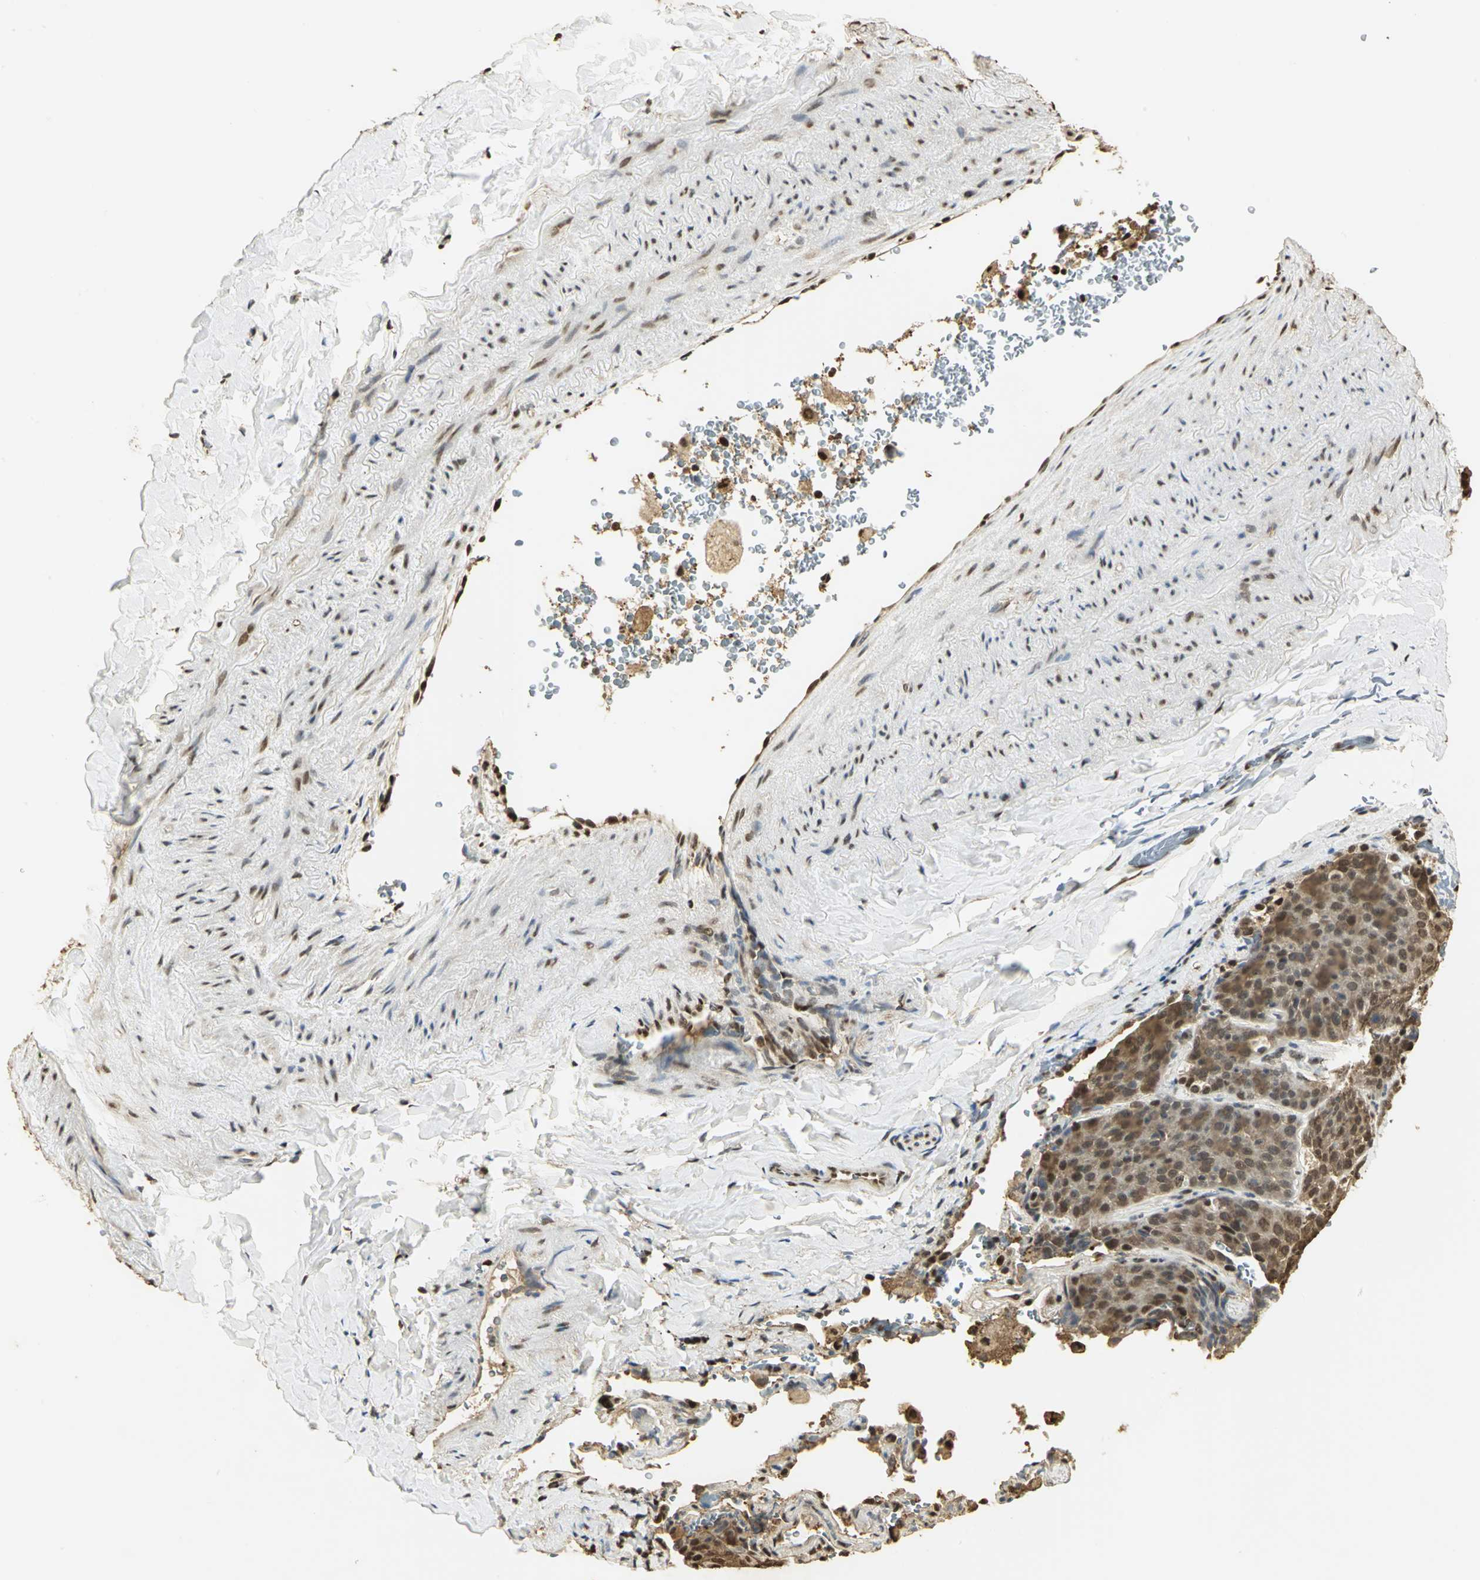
{"staining": {"intensity": "moderate", "quantity": ">75%", "location": "cytoplasmic/membranous,nuclear"}, "tissue": "lung cancer", "cell_type": "Tumor cells", "image_type": "cancer", "snomed": [{"axis": "morphology", "description": "Squamous cell carcinoma, NOS"}, {"axis": "topography", "description": "Lung"}], "caption": "Squamous cell carcinoma (lung) was stained to show a protein in brown. There is medium levels of moderate cytoplasmic/membranous and nuclear expression in approximately >75% of tumor cells.", "gene": "SET", "patient": {"sex": "male", "age": 54}}